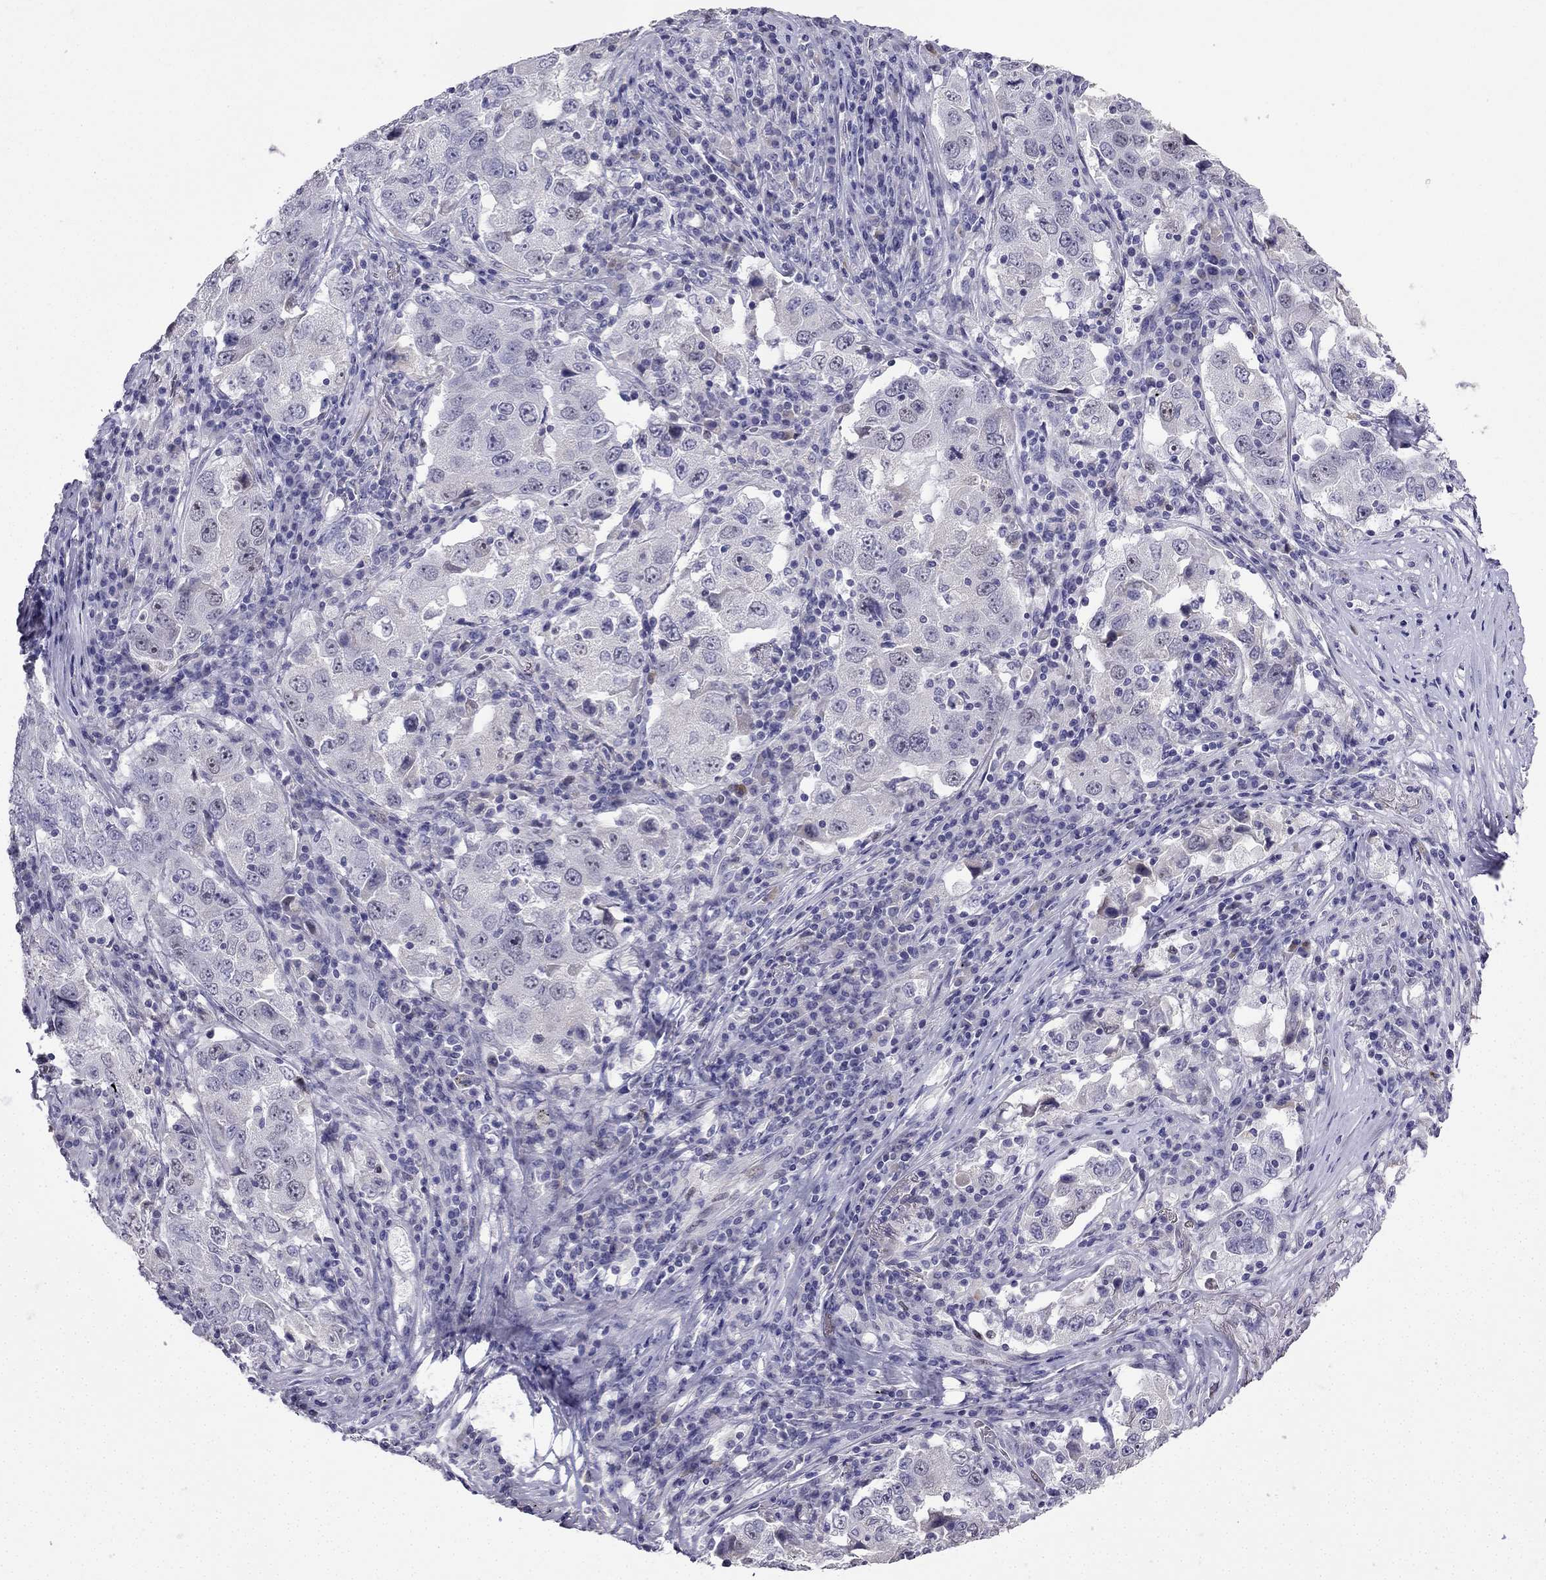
{"staining": {"intensity": "negative", "quantity": "none", "location": "none"}, "tissue": "lung cancer", "cell_type": "Tumor cells", "image_type": "cancer", "snomed": [{"axis": "morphology", "description": "Adenocarcinoma, NOS"}, {"axis": "topography", "description": "Lung"}], "caption": "High power microscopy photomicrograph of an immunohistochemistry (IHC) image of adenocarcinoma (lung), revealing no significant staining in tumor cells. Brightfield microscopy of IHC stained with DAB (3,3'-diaminobenzidine) (brown) and hematoxylin (blue), captured at high magnification.", "gene": "UHRF1", "patient": {"sex": "male", "age": 73}}